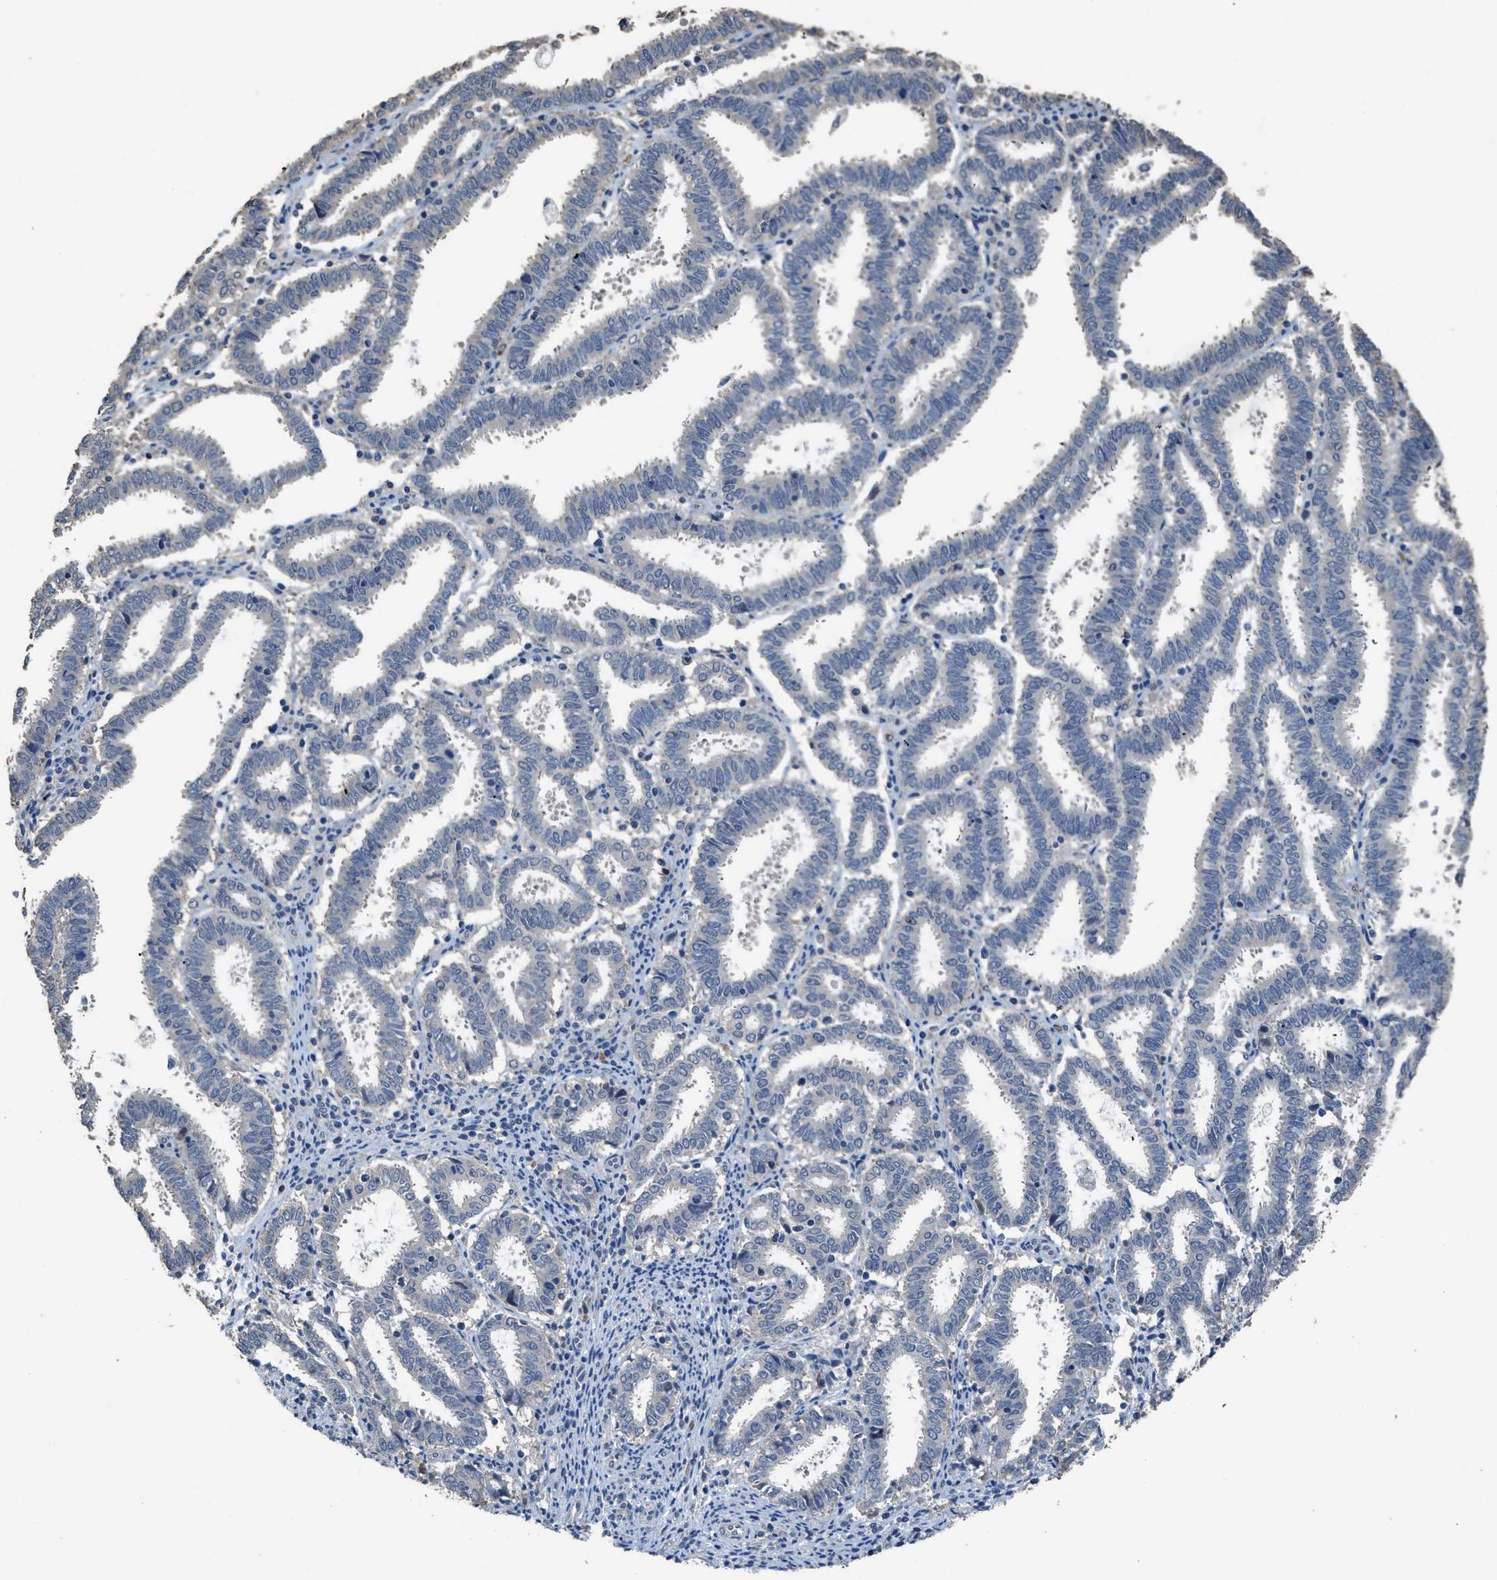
{"staining": {"intensity": "negative", "quantity": "none", "location": "none"}, "tissue": "endometrial cancer", "cell_type": "Tumor cells", "image_type": "cancer", "snomed": [{"axis": "morphology", "description": "Adenocarcinoma, NOS"}, {"axis": "topography", "description": "Uterus"}], "caption": "DAB immunohistochemical staining of adenocarcinoma (endometrial) displays no significant staining in tumor cells. (DAB (3,3'-diaminobenzidine) immunohistochemistry, high magnification).", "gene": "SYNM", "patient": {"sex": "female", "age": 83}}